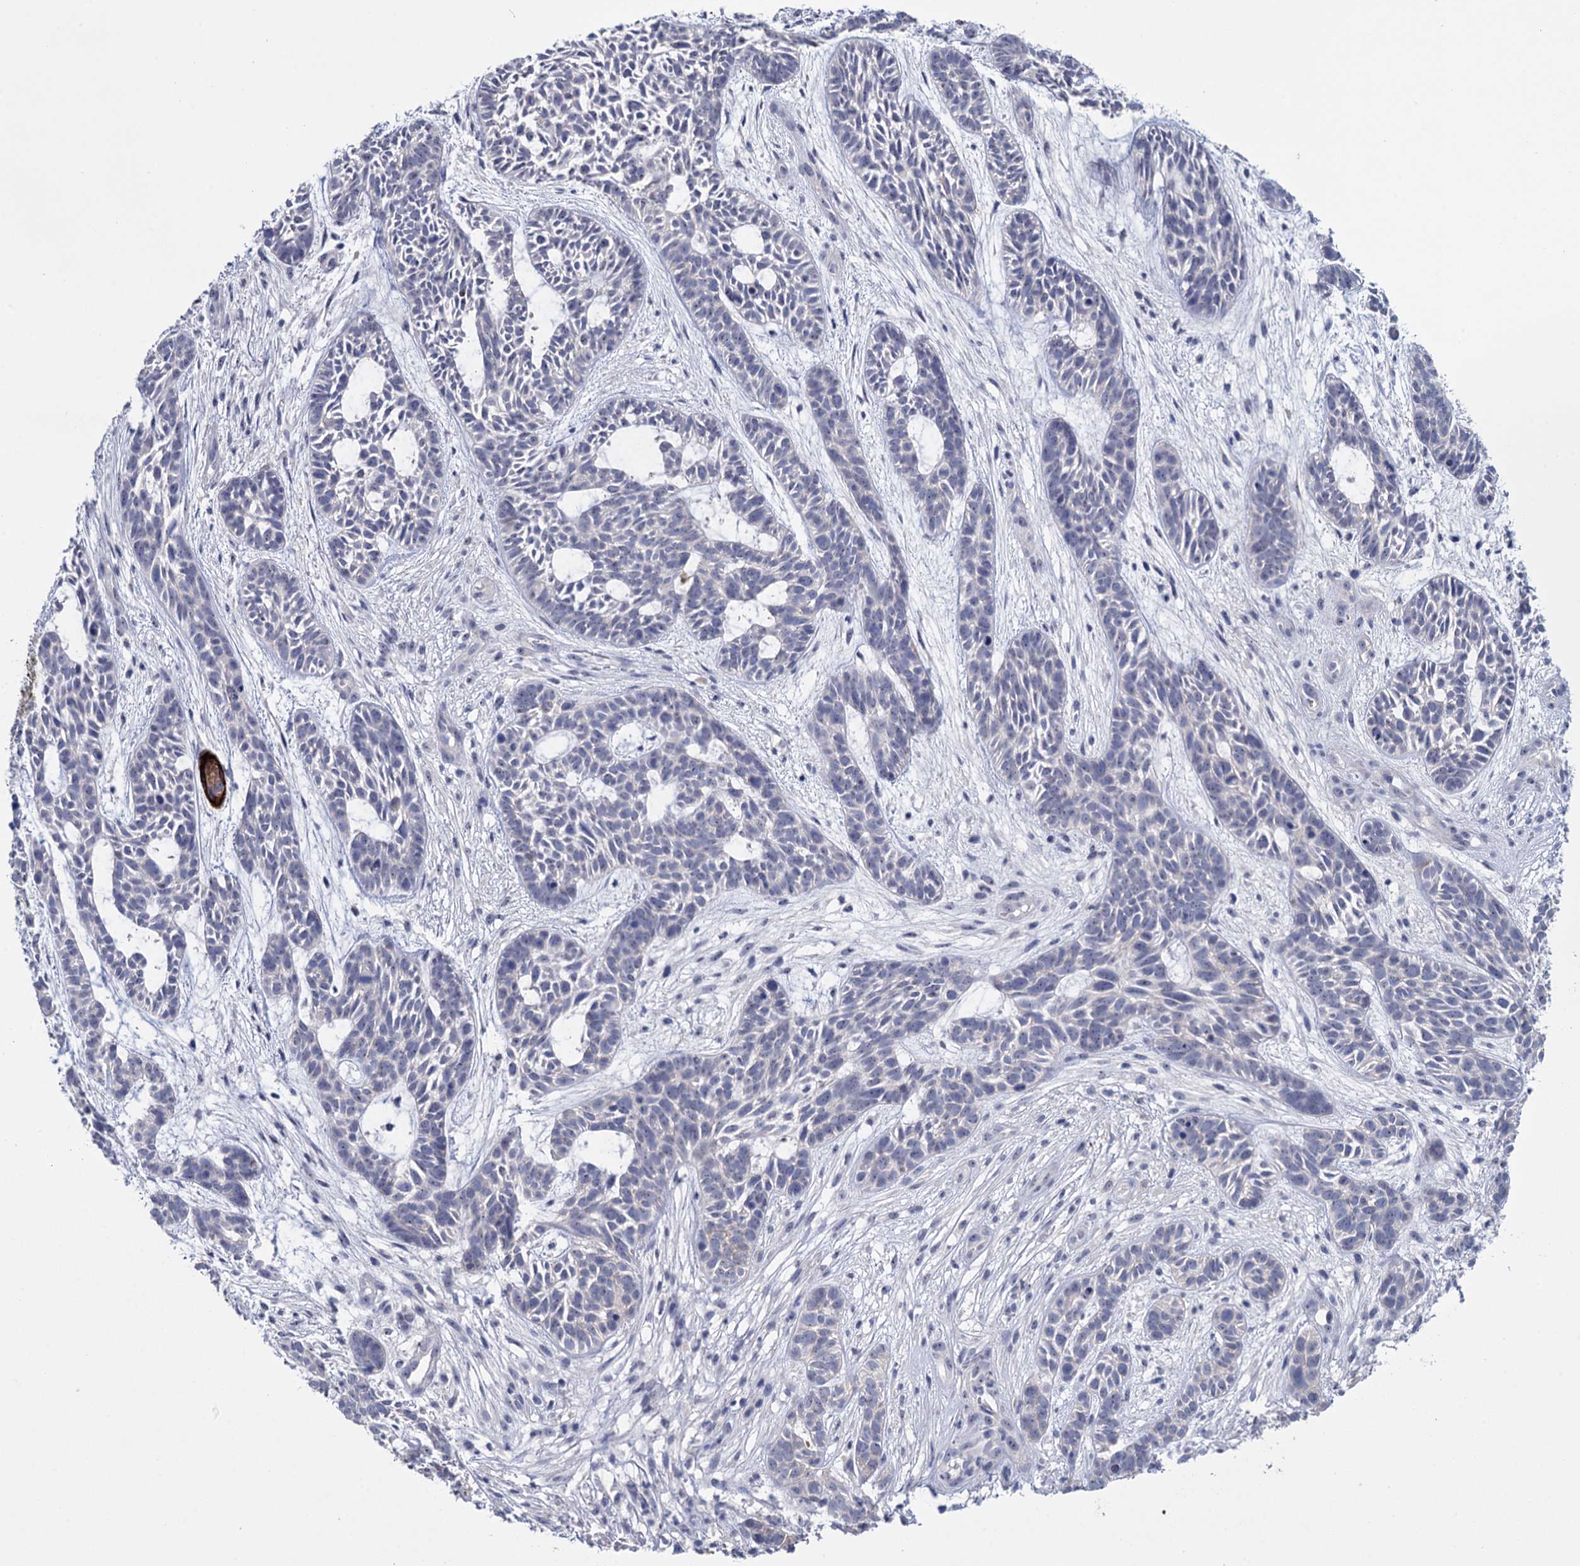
{"staining": {"intensity": "negative", "quantity": "none", "location": "none"}, "tissue": "skin cancer", "cell_type": "Tumor cells", "image_type": "cancer", "snomed": [{"axis": "morphology", "description": "Basal cell carcinoma"}, {"axis": "topography", "description": "Skin"}], "caption": "Tumor cells are negative for protein expression in human skin cancer.", "gene": "SFN", "patient": {"sex": "male", "age": 89}}